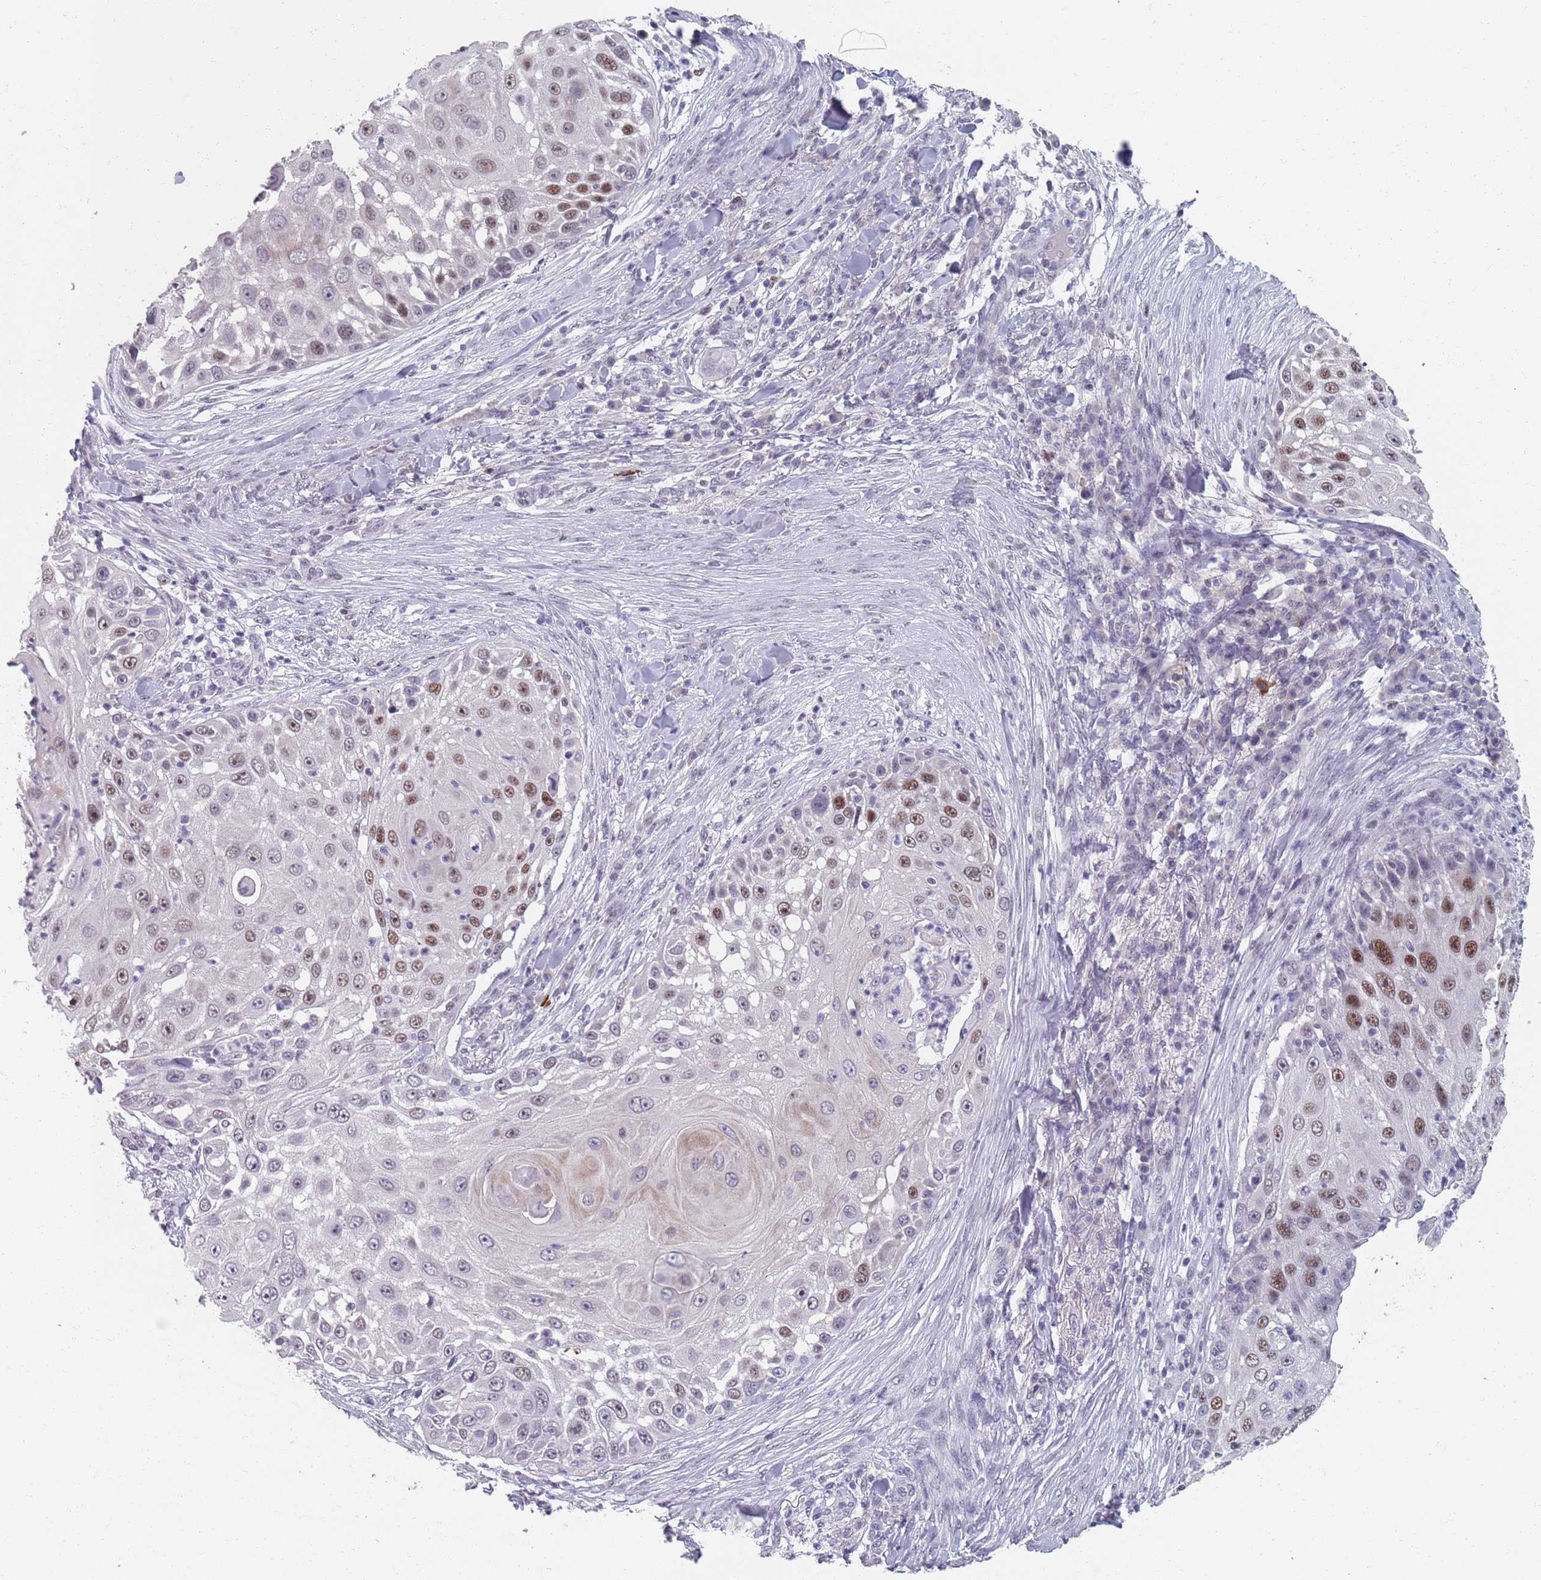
{"staining": {"intensity": "moderate", "quantity": "25%-75%", "location": "nuclear"}, "tissue": "skin cancer", "cell_type": "Tumor cells", "image_type": "cancer", "snomed": [{"axis": "morphology", "description": "Squamous cell carcinoma, NOS"}, {"axis": "topography", "description": "Skin"}], "caption": "Squamous cell carcinoma (skin) tissue shows moderate nuclear expression in approximately 25%-75% of tumor cells", "gene": "SAMD1", "patient": {"sex": "female", "age": 44}}